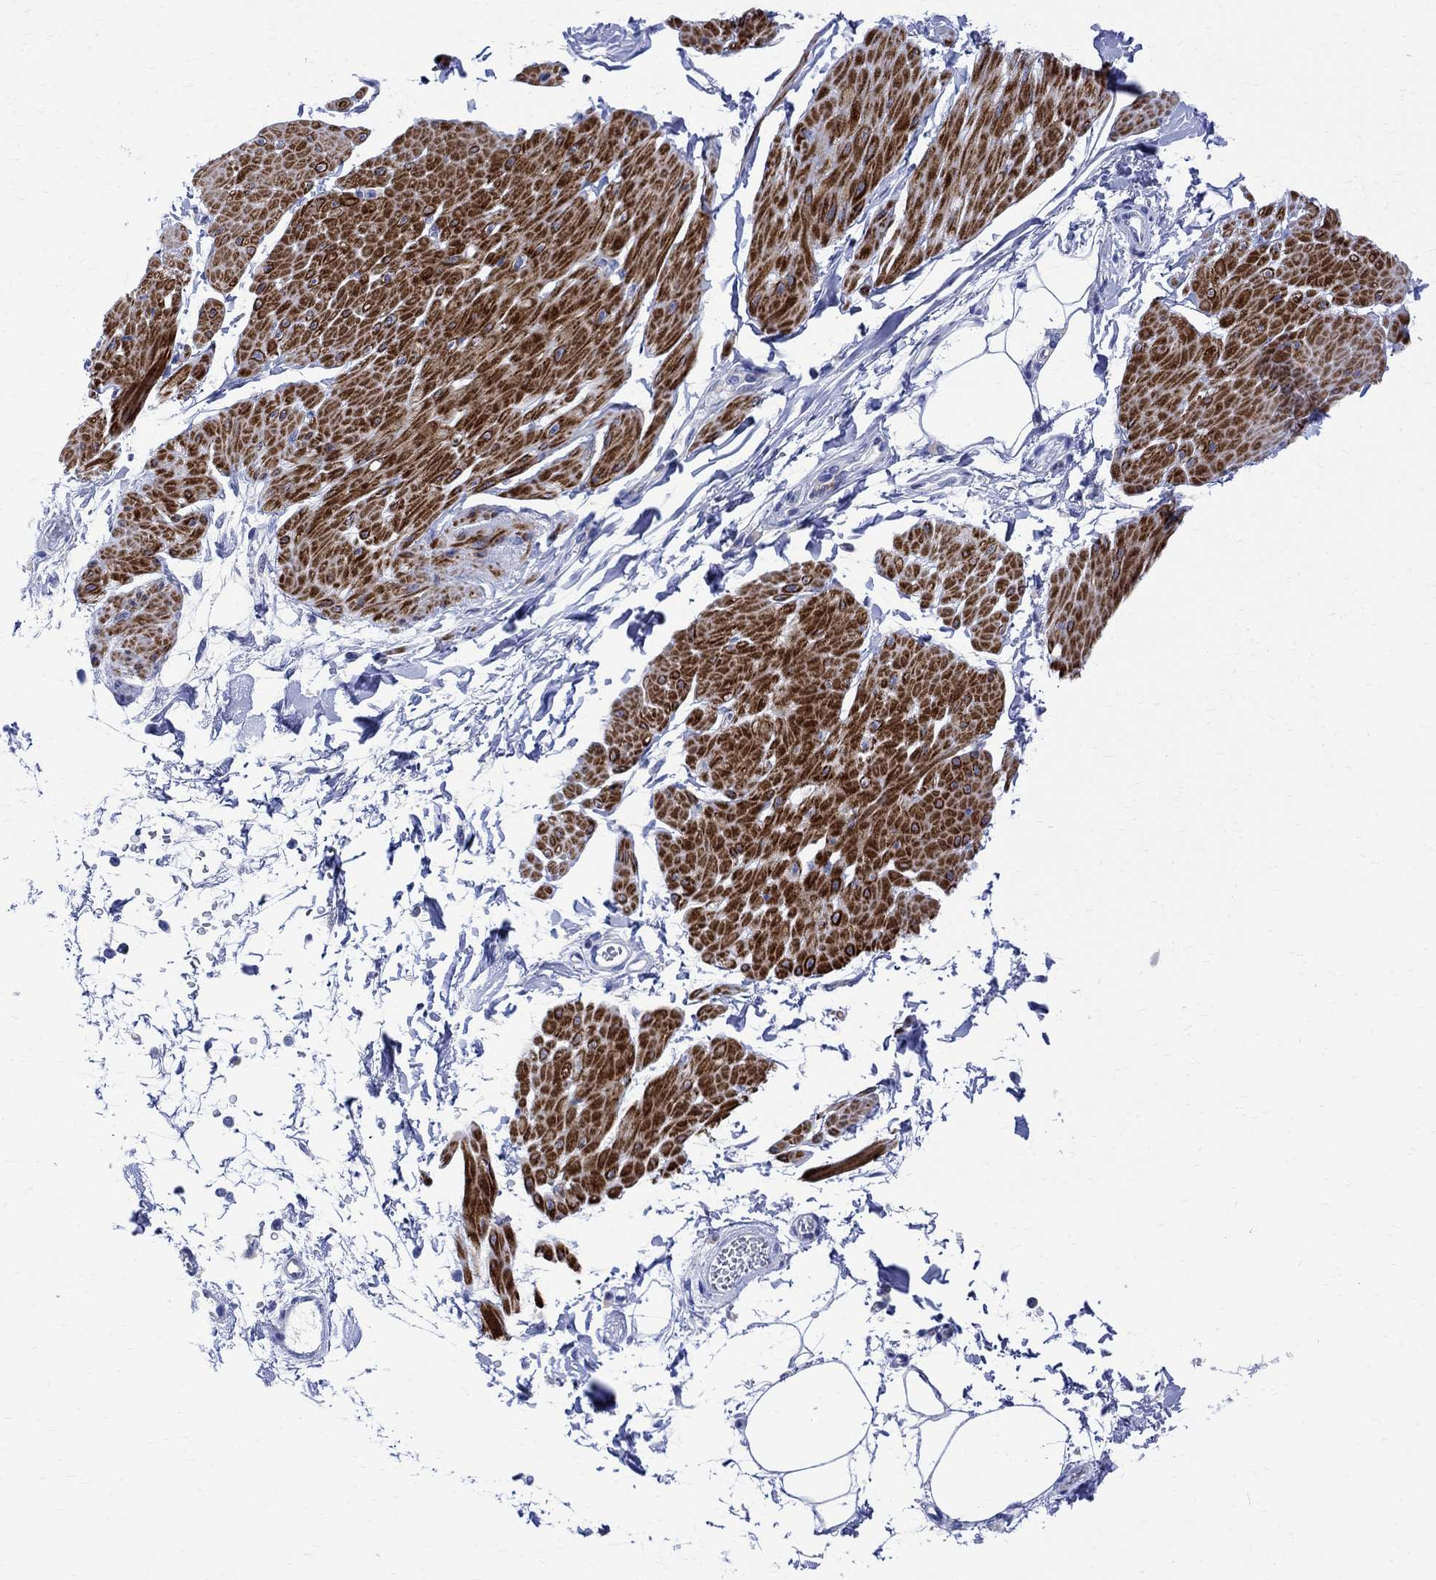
{"staining": {"intensity": "strong", "quantity": "25%-75%", "location": "cytoplasmic/membranous"}, "tissue": "smooth muscle", "cell_type": "Smooth muscle cells", "image_type": "normal", "snomed": [{"axis": "morphology", "description": "Normal tissue, NOS"}, {"axis": "topography", "description": "Adipose tissue"}, {"axis": "topography", "description": "Smooth muscle"}, {"axis": "topography", "description": "Peripheral nerve tissue"}], "caption": "Immunohistochemistry (IHC) (DAB) staining of benign smooth muscle displays strong cytoplasmic/membranous protein positivity in approximately 25%-75% of smooth muscle cells. (brown staining indicates protein expression, while blue staining denotes nuclei).", "gene": "PARVB", "patient": {"sex": "male", "age": 83}}